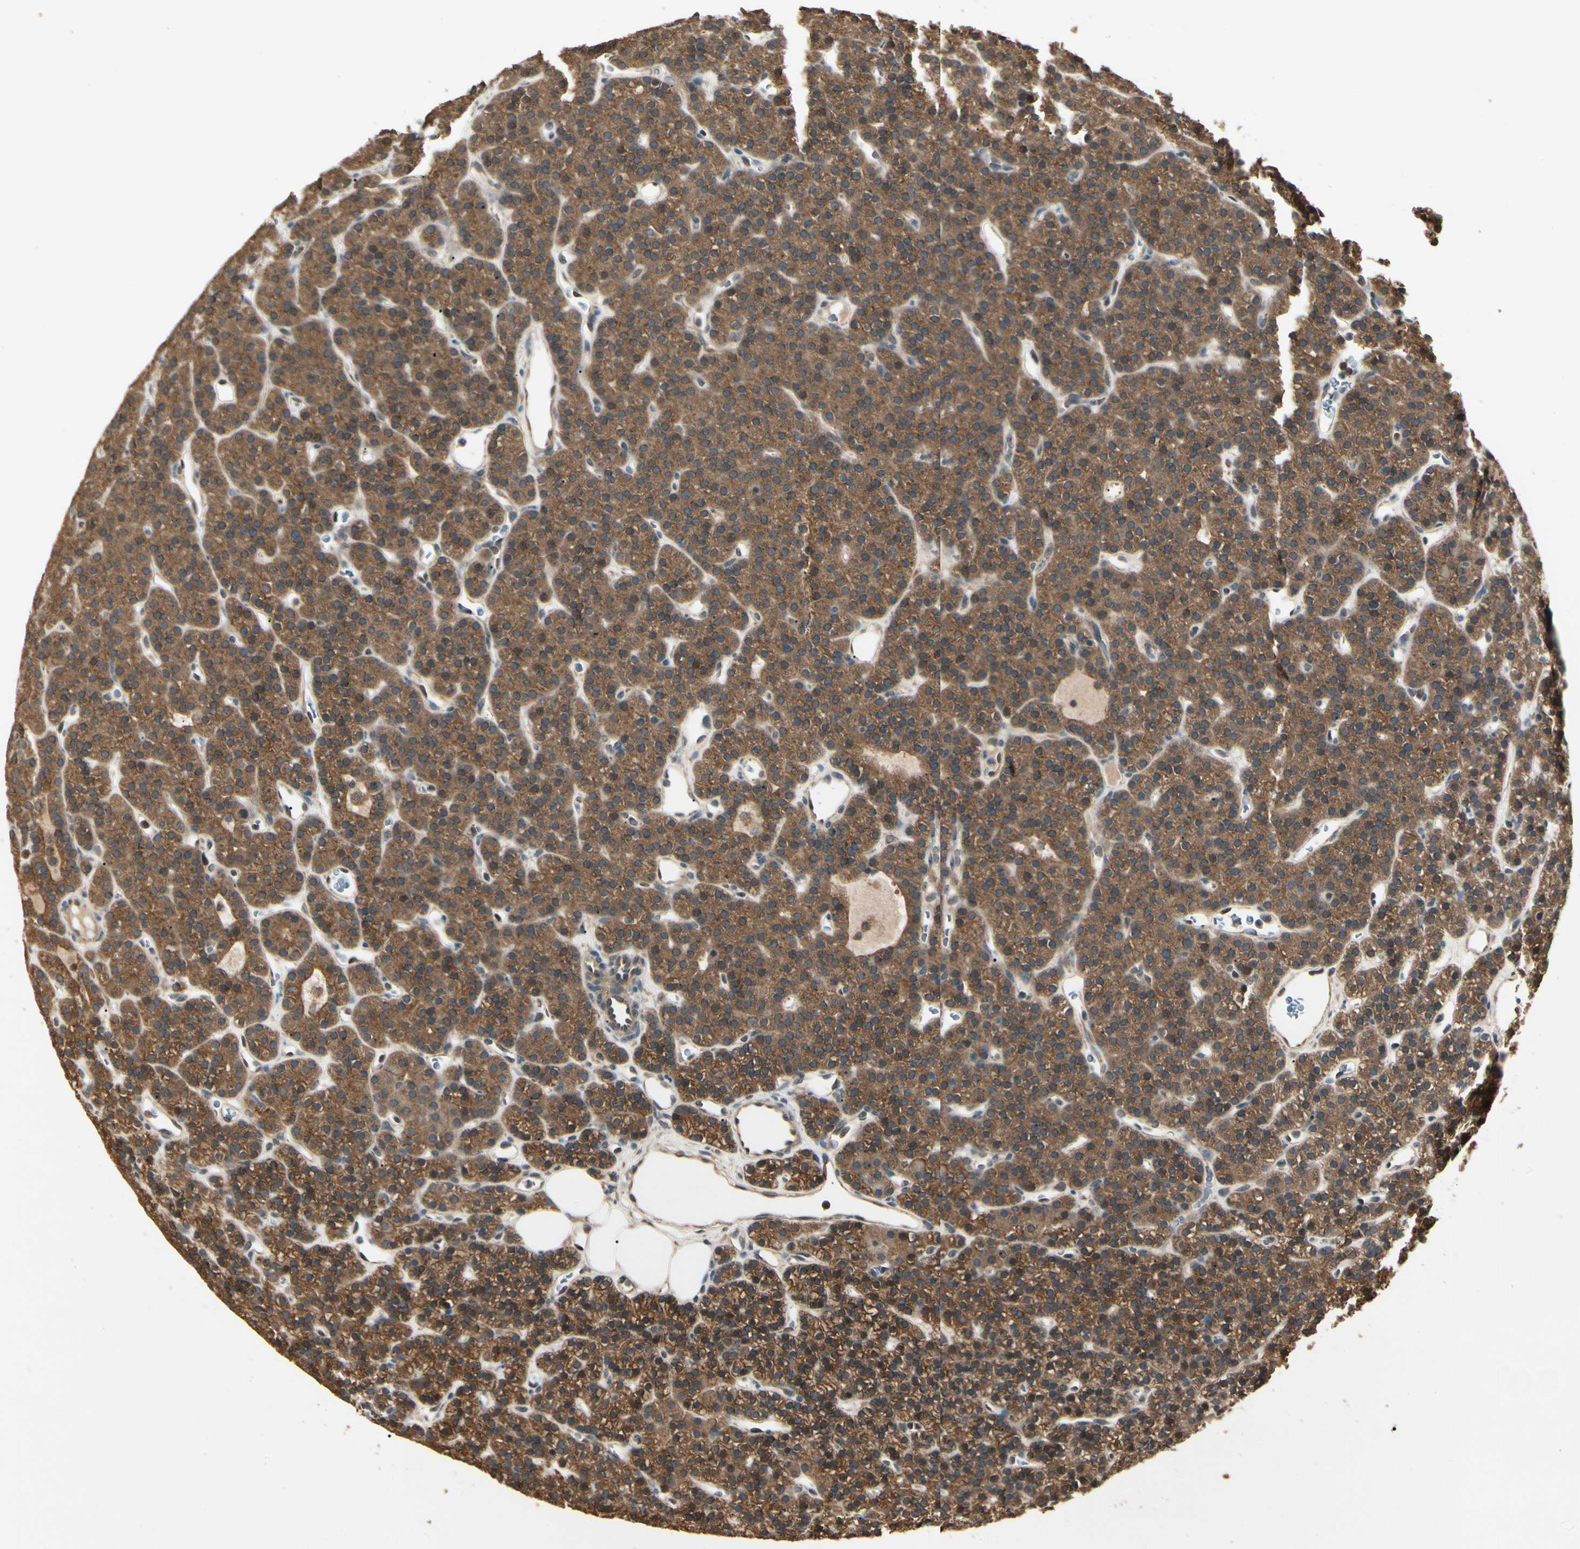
{"staining": {"intensity": "strong", "quantity": ">75%", "location": "cytoplasmic/membranous"}, "tissue": "parathyroid gland", "cell_type": "Glandular cells", "image_type": "normal", "snomed": [{"axis": "morphology", "description": "Normal tissue, NOS"}, {"axis": "morphology", "description": "Hyperplasia, NOS"}, {"axis": "topography", "description": "Parathyroid gland"}], "caption": "IHC photomicrograph of unremarkable parathyroid gland stained for a protein (brown), which shows high levels of strong cytoplasmic/membranous staining in about >75% of glandular cells.", "gene": "CCT7", "patient": {"sex": "male", "age": 44}}